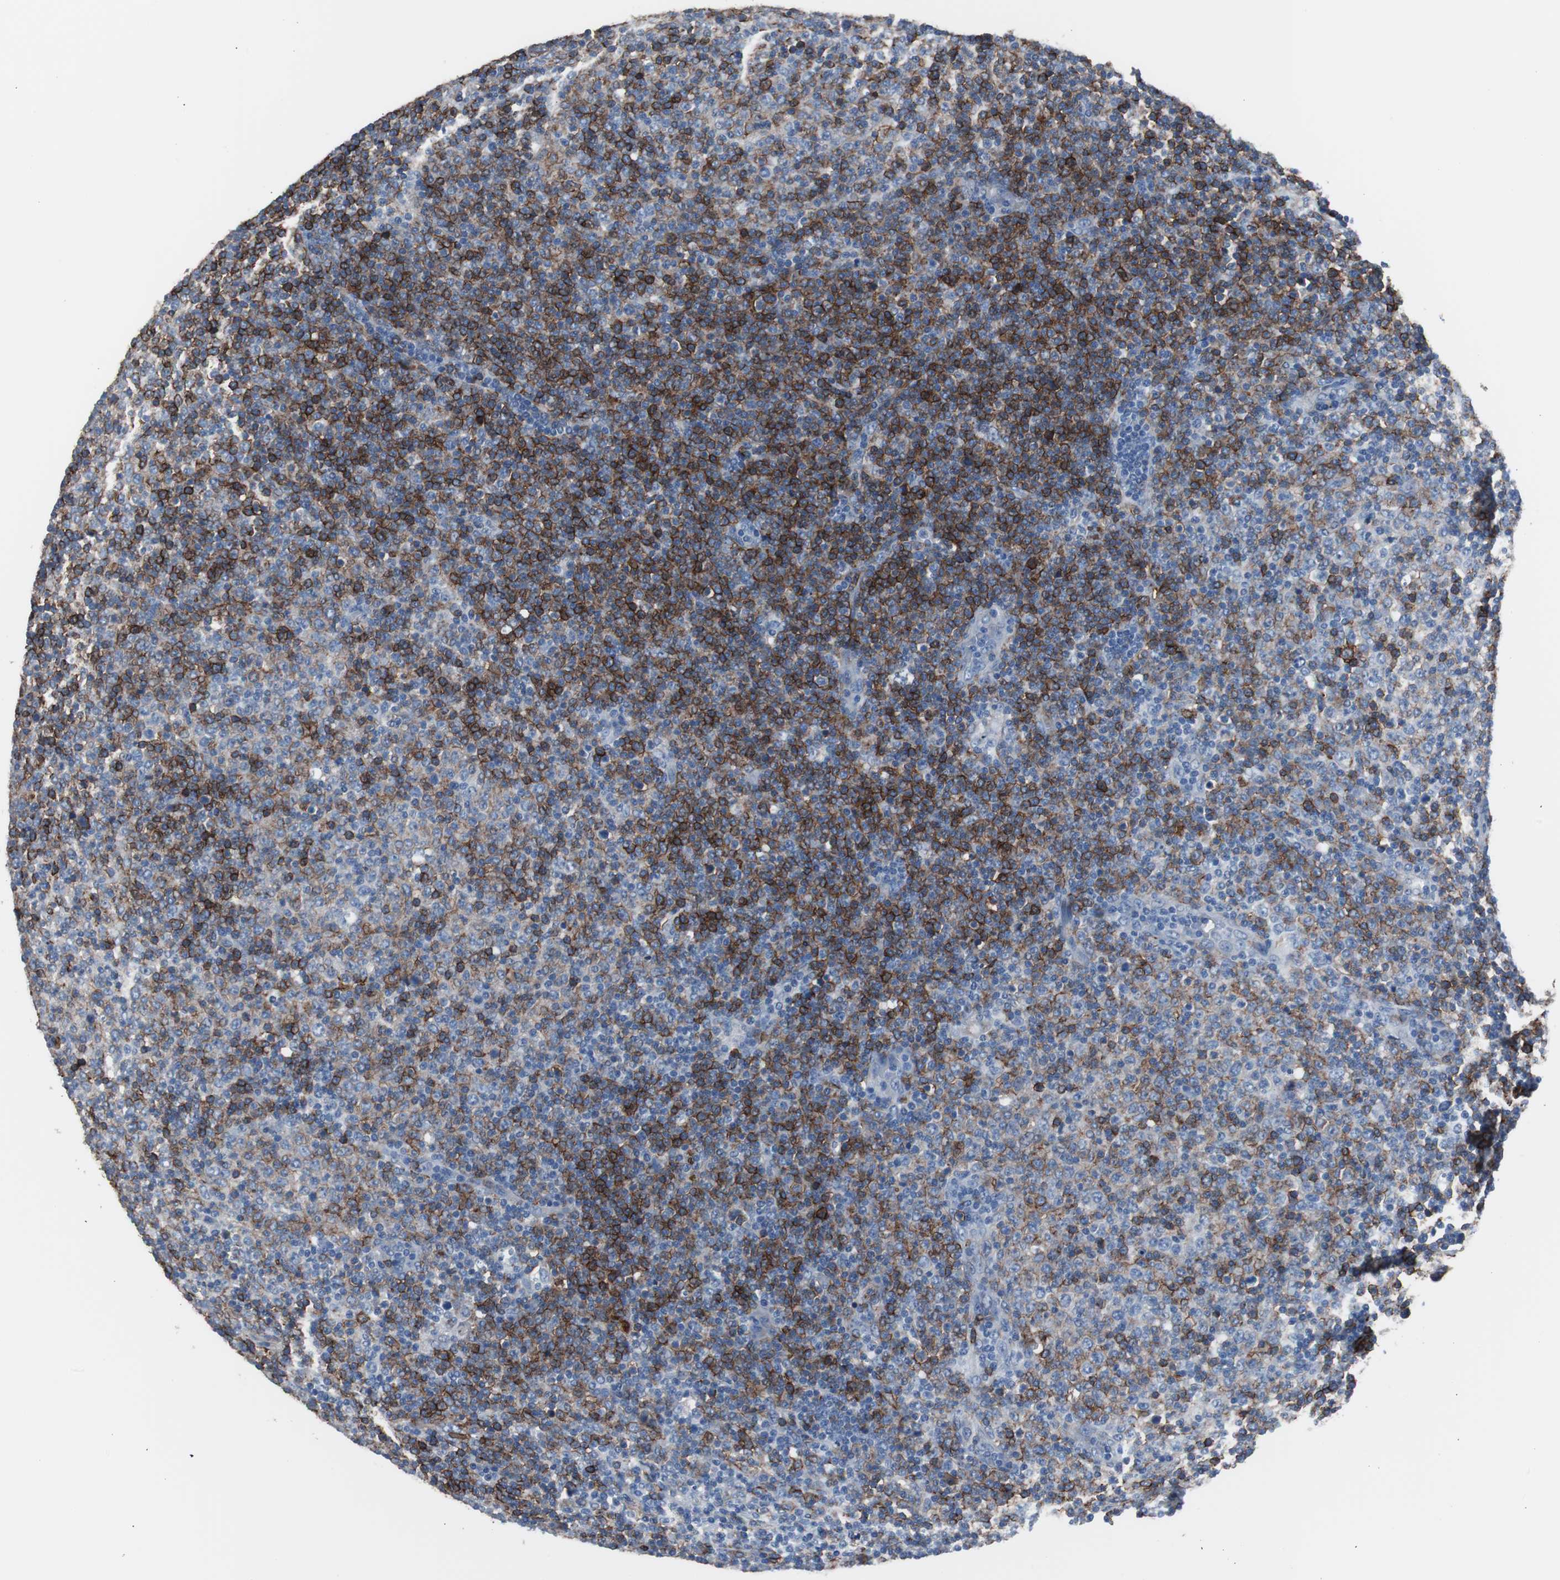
{"staining": {"intensity": "strong", "quantity": ">75%", "location": "cytoplasmic/membranous"}, "tissue": "lymphoma", "cell_type": "Tumor cells", "image_type": "cancer", "snomed": [{"axis": "morphology", "description": "Malignant lymphoma, non-Hodgkin's type, Low grade"}, {"axis": "topography", "description": "Lymph node"}], "caption": "Protein expression analysis of human lymphoma reveals strong cytoplasmic/membranous positivity in approximately >75% of tumor cells.", "gene": "FCGR2B", "patient": {"sex": "male", "age": 70}}